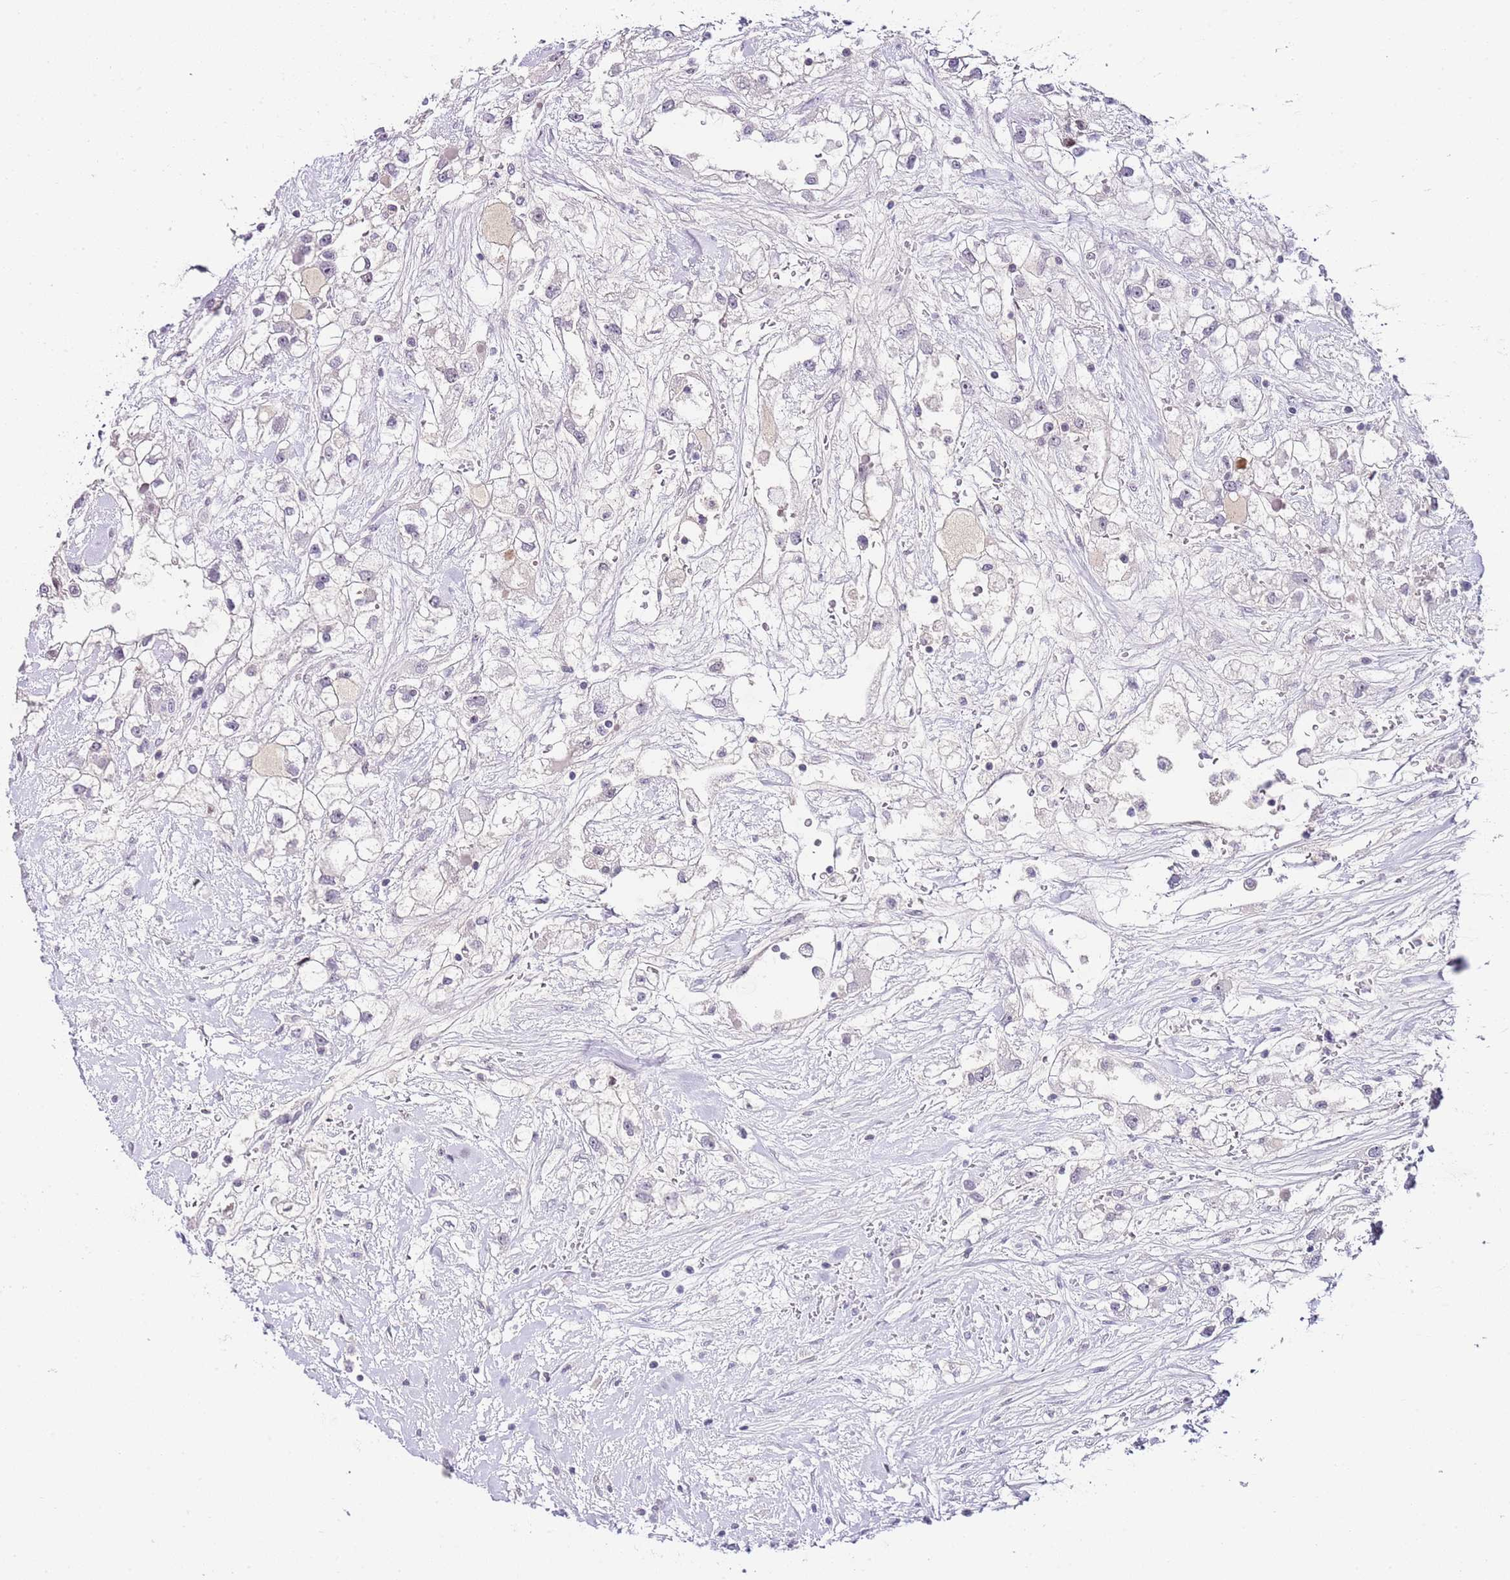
{"staining": {"intensity": "negative", "quantity": "none", "location": "none"}, "tissue": "renal cancer", "cell_type": "Tumor cells", "image_type": "cancer", "snomed": [{"axis": "morphology", "description": "Adenocarcinoma, NOS"}, {"axis": "topography", "description": "Kidney"}], "caption": "Adenocarcinoma (renal) stained for a protein using IHC reveals no expression tumor cells.", "gene": "NOP56", "patient": {"sex": "male", "age": 59}}